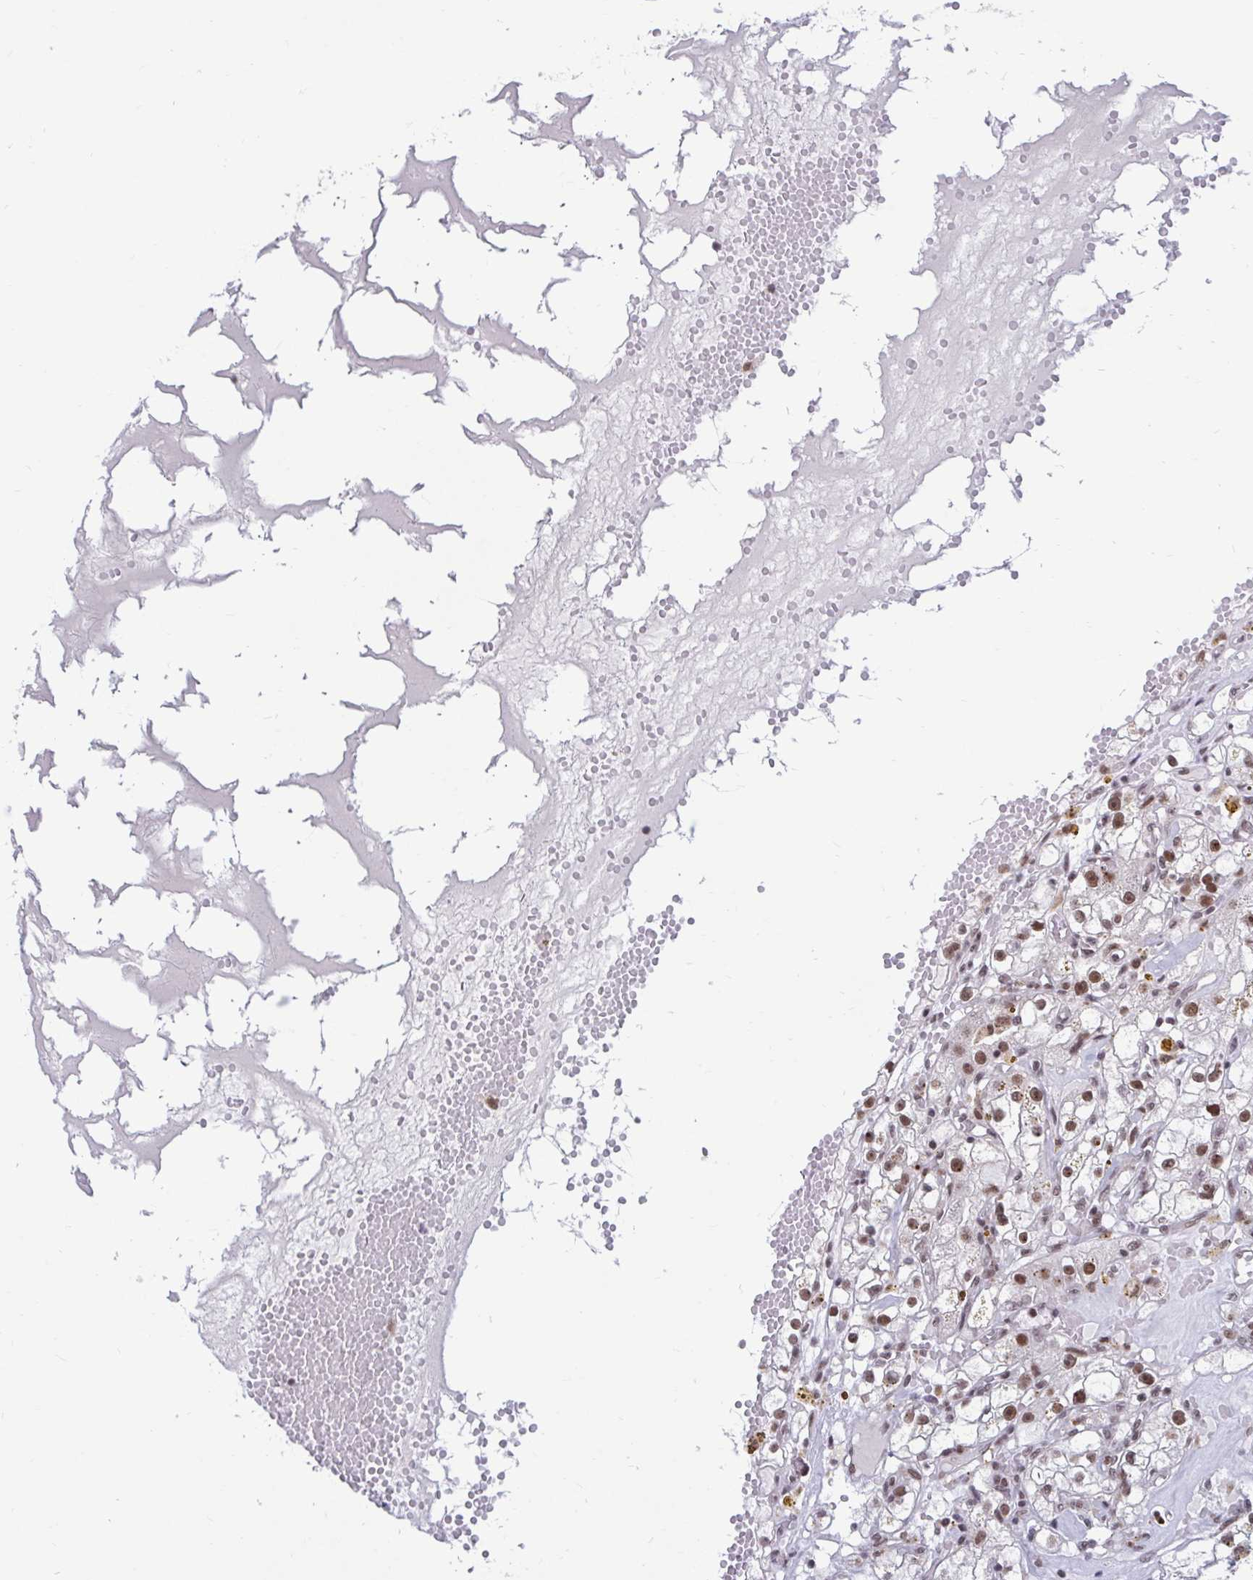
{"staining": {"intensity": "weak", "quantity": ">75%", "location": "nuclear"}, "tissue": "renal cancer", "cell_type": "Tumor cells", "image_type": "cancer", "snomed": [{"axis": "morphology", "description": "Adenocarcinoma, NOS"}, {"axis": "topography", "description": "Kidney"}], "caption": "Immunohistochemistry photomicrograph of renal cancer (adenocarcinoma) stained for a protein (brown), which reveals low levels of weak nuclear positivity in approximately >75% of tumor cells.", "gene": "PHF10", "patient": {"sex": "male", "age": 56}}